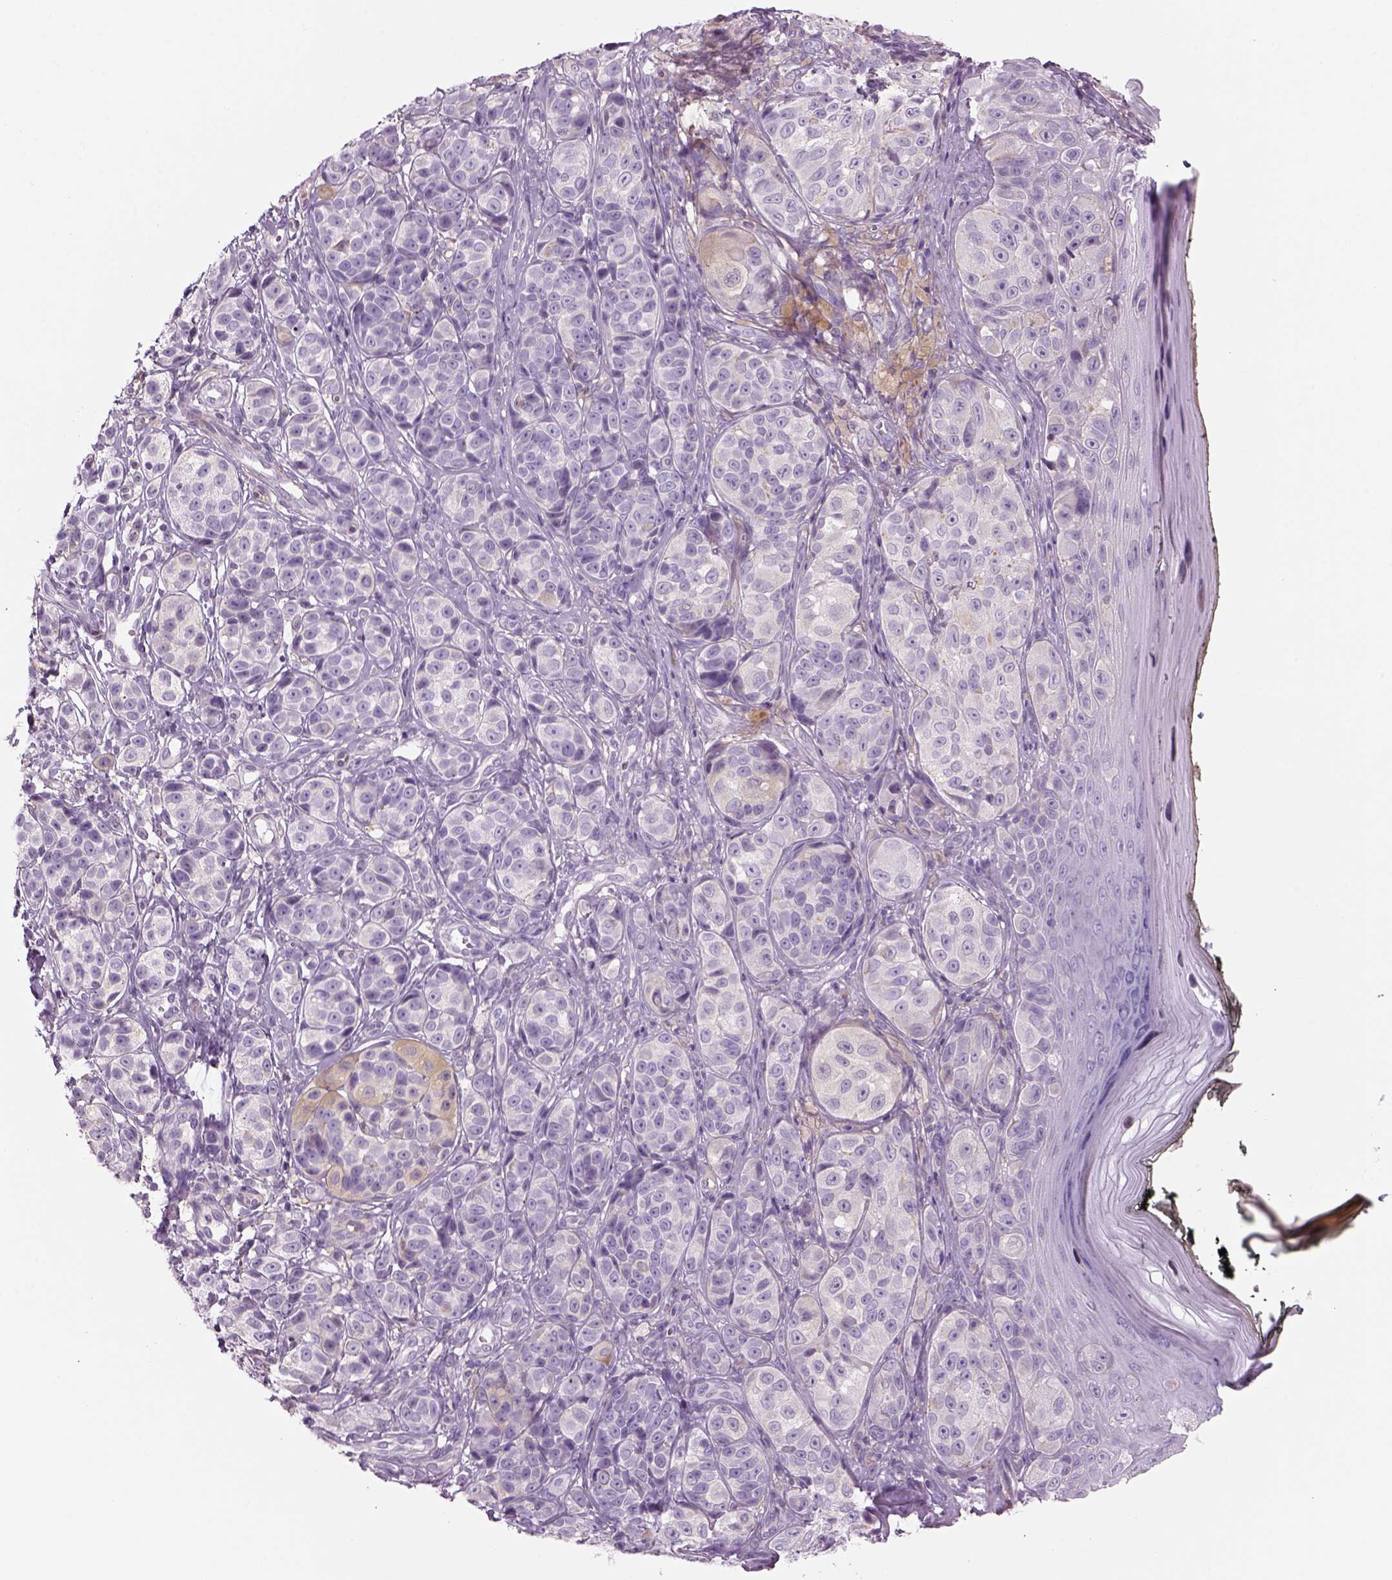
{"staining": {"intensity": "negative", "quantity": "none", "location": "none"}, "tissue": "melanoma", "cell_type": "Tumor cells", "image_type": "cancer", "snomed": [{"axis": "morphology", "description": "Malignant melanoma, NOS"}, {"axis": "topography", "description": "Skin"}], "caption": "Tumor cells are negative for protein expression in human melanoma. (Brightfield microscopy of DAB IHC at high magnification).", "gene": "SLC1A7", "patient": {"sex": "male", "age": 48}}